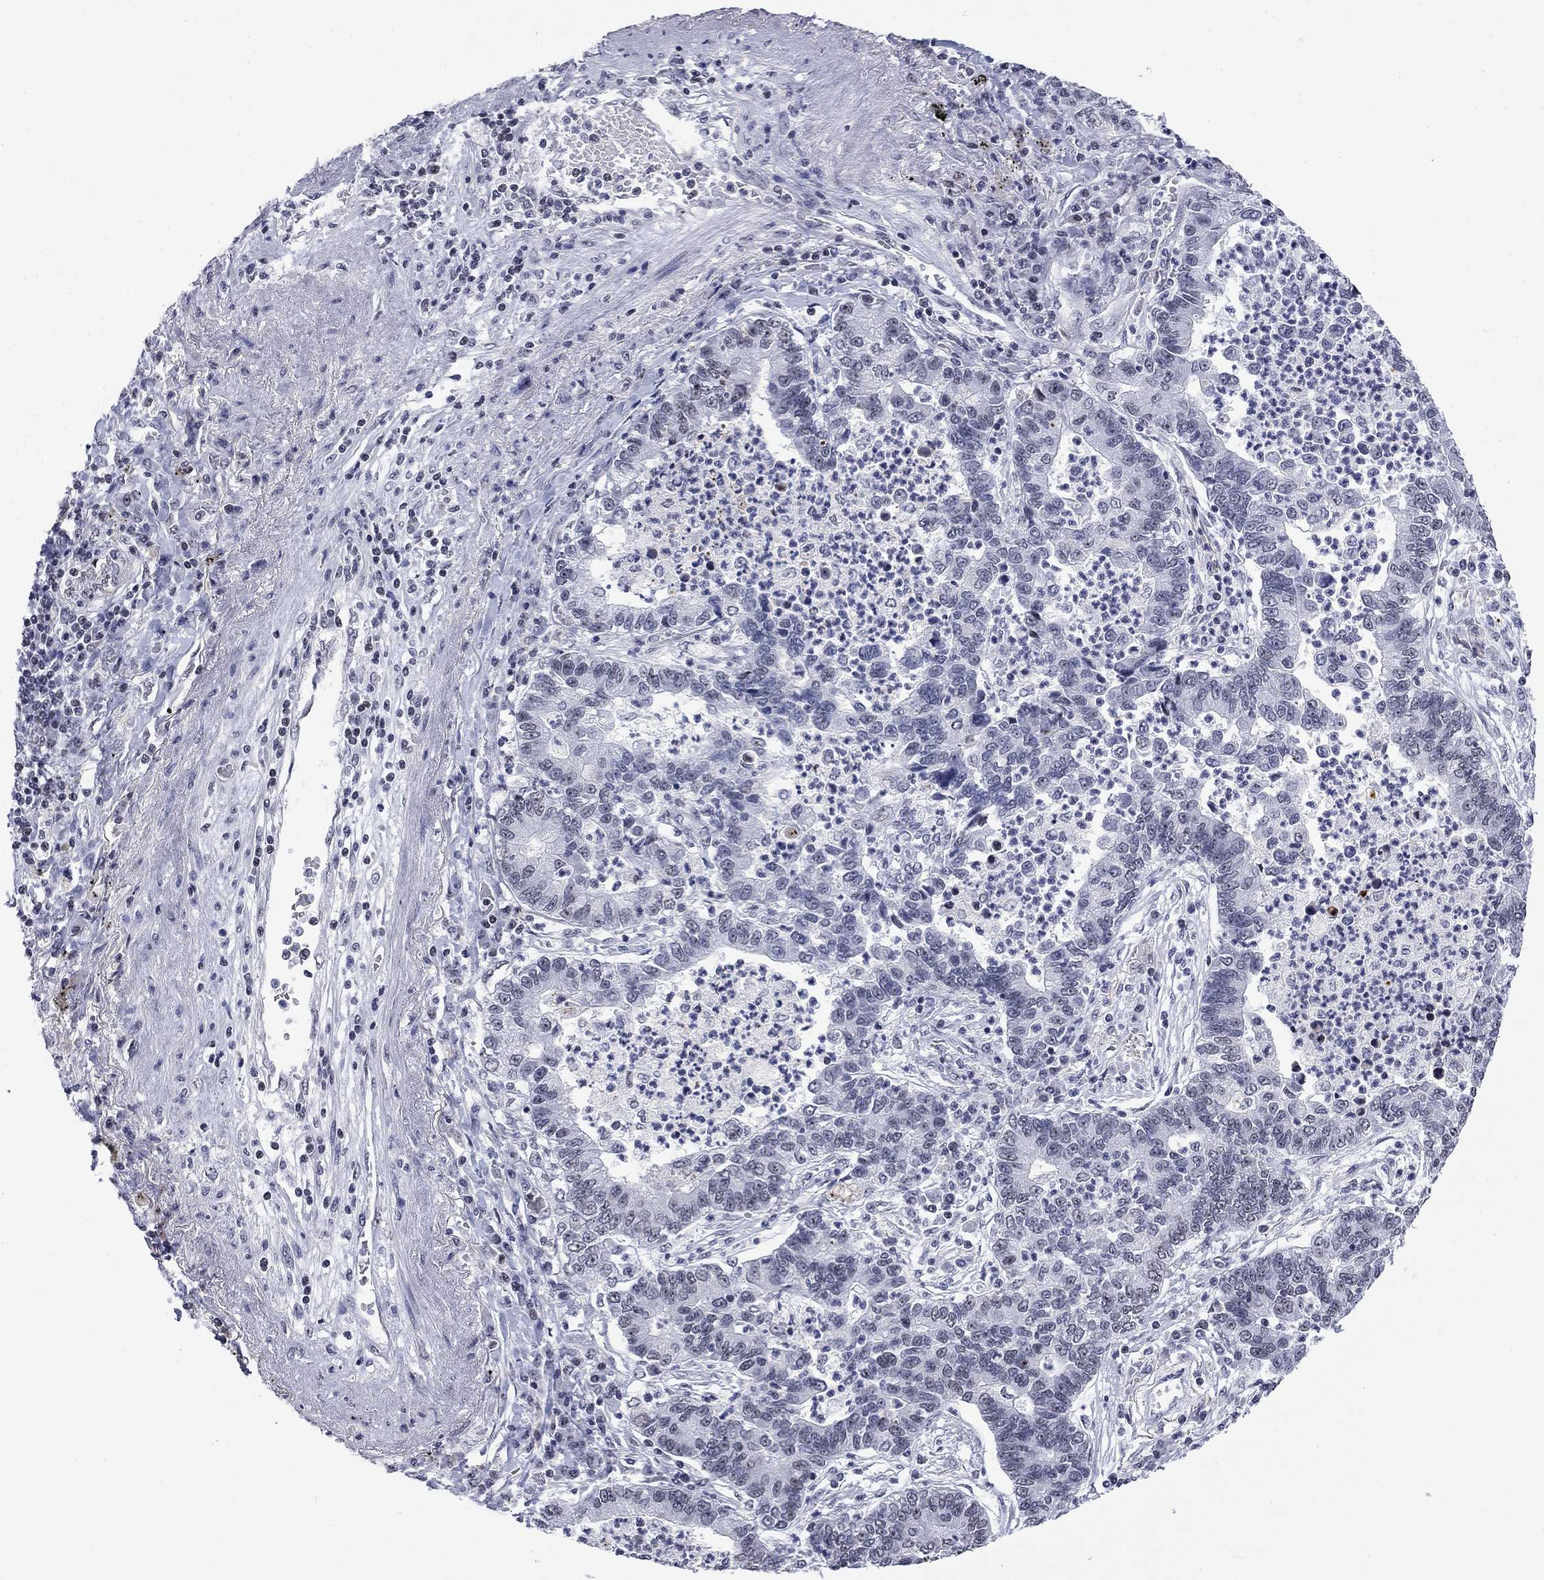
{"staining": {"intensity": "negative", "quantity": "none", "location": "none"}, "tissue": "lung cancer", "cell_type": "Tumor cells", "image_type": "cancer", "snomed": [{"axis": "morphology", "description": "Adenocarcinoma, NOS"}, {"axis": "topography", "description": "Lung"}], "caption": "Lung adenocarcinoma stained for a protein using IHC reveals no positivity tumor cells.", "gene": "CSRNP3", "patient": {"sex": "female", "age": 57}}